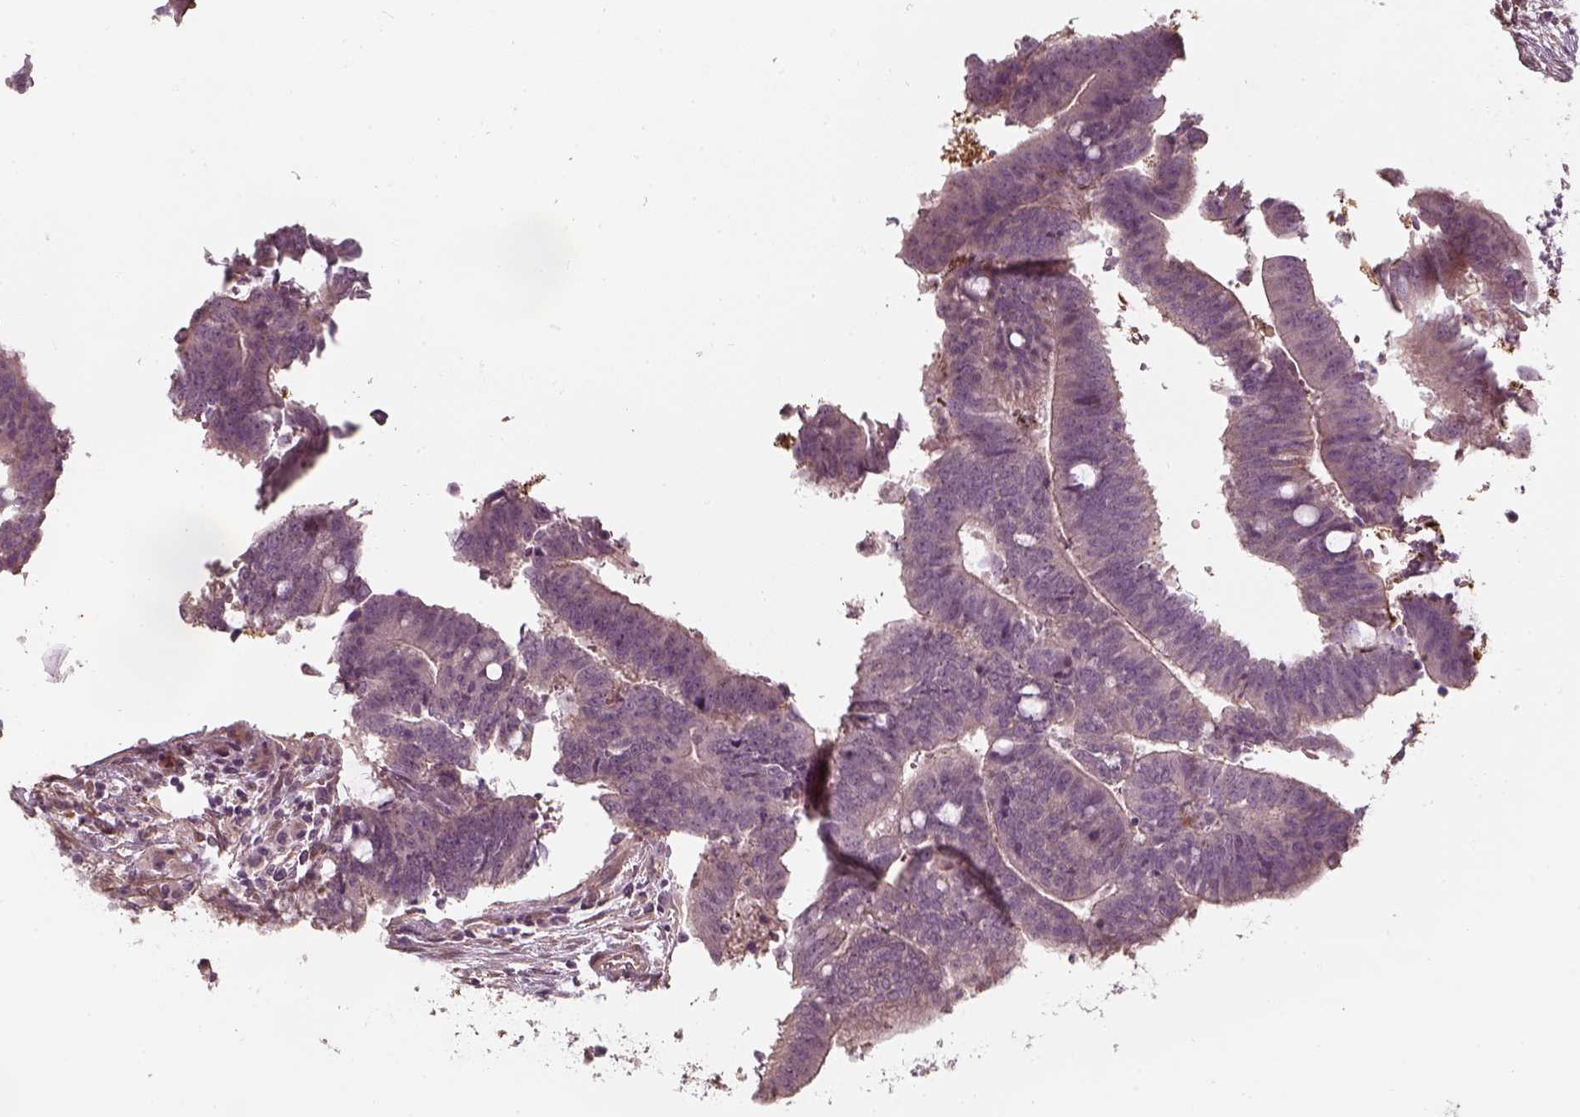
{"staining": {"intensity": "negative", "quantity": "none", "location": "none"}, "tissue": "colorectal cancer", "cell_type": "Tumor cells", "image_type": "cancer", "snomed": [{"axis": "morphology", "description": "Adenocarcinoma, NOS"}, {"axis": "topography", "description": "Colon"}], "caption": "The immunohistochemistry (IHC) image has no significant staining in tumor cells of colorectal cancer tissue.", "gene": "LAMB2", "patient": {"sex": "female", "age": 43}}